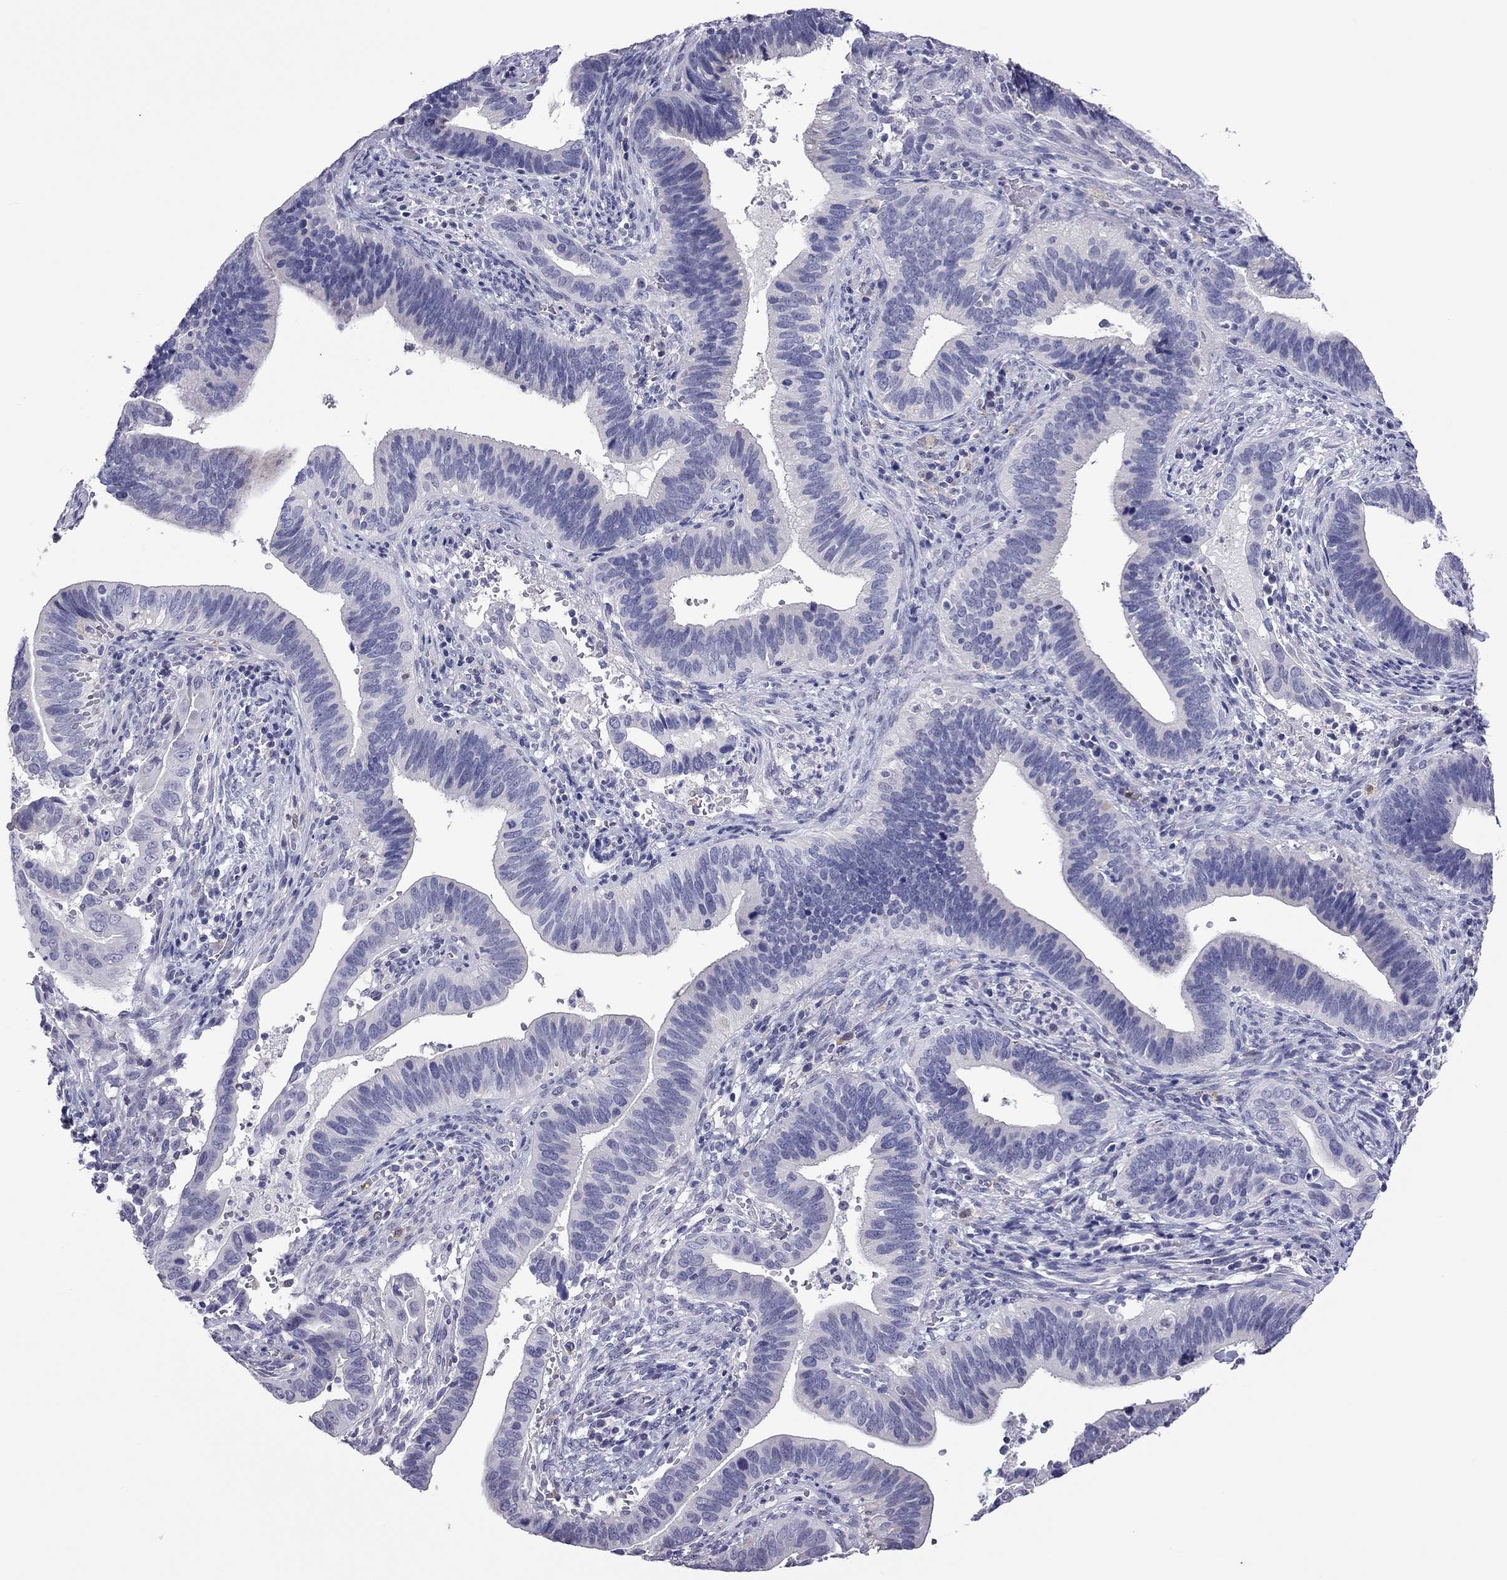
{"staining": {"intensity": "negative", "quantity": "none", "location": "none"}, "tissue": "cervical cancer", "cell_type": "Tumor cells", "image_type": "cancer", "snomed": [{"axis": "morphology", "description": "Adenocarcinoma, NOS"}, {"axis": "topography", "description": "Cervix"}], "caption": "Immunohistochemistry (IHC) histopathology image of human adenocarcinoma (cervical) stained for a protein (brown), which exhibits no positivity in tumor cells.", "gene": "PPP1R3A", "patient": {"sex": "female", "age": 42}}